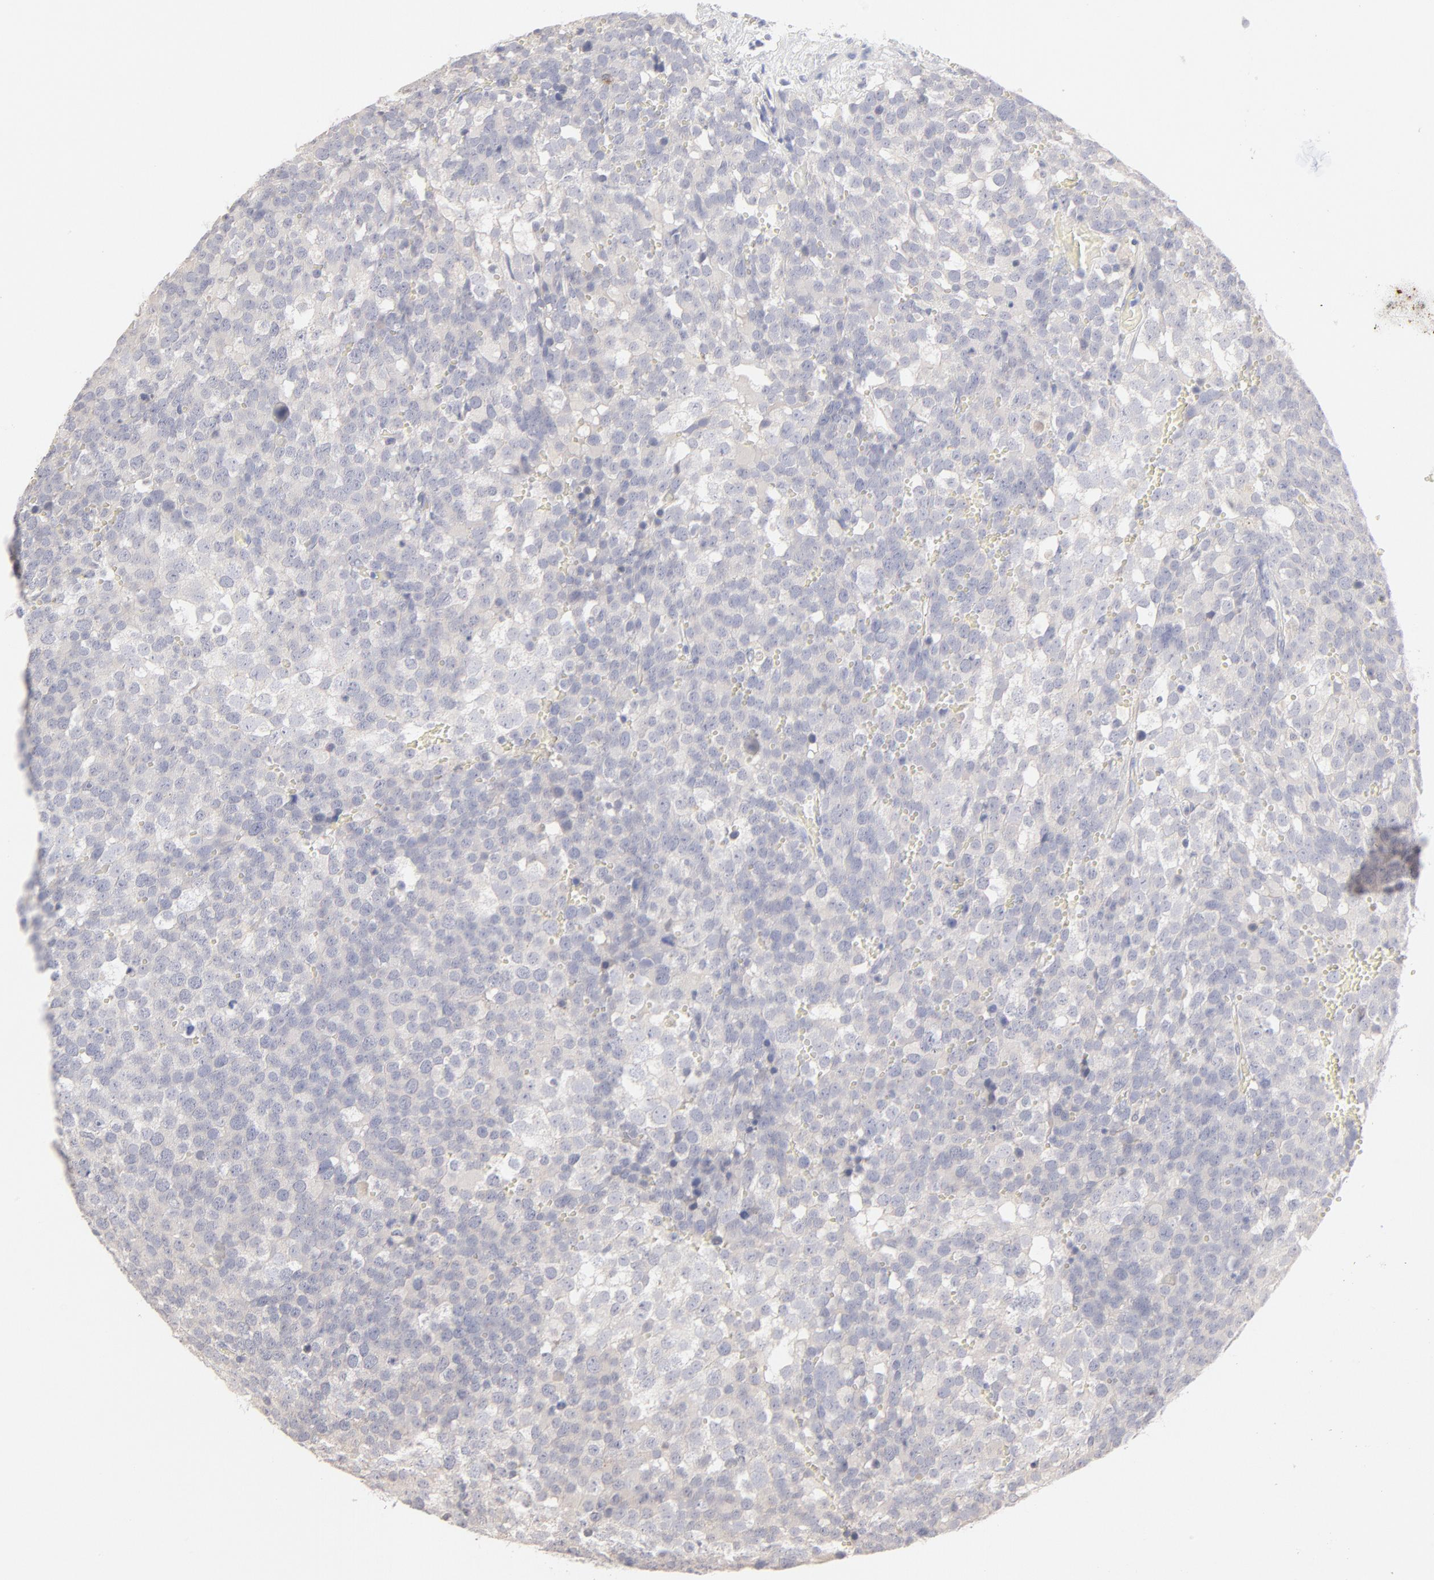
{"staining": {"intensity": "negative", "quantity": "none", "location": "none"}, "tissue": "testis cancer", "cell_type": "Tumor cells", "image_type": "cancer", "snomed": [{"axis": "morphology", "description": "Seminoma, NOS"}, {"axis": "topography", "description": "Testis"}], "caption": "Image shows no protein positivity in tumor cells of testis cancer tissue. Nuclei are stained in blue.", "gene": "ELF3", "patient": {"sex": "male", "age": 71}}